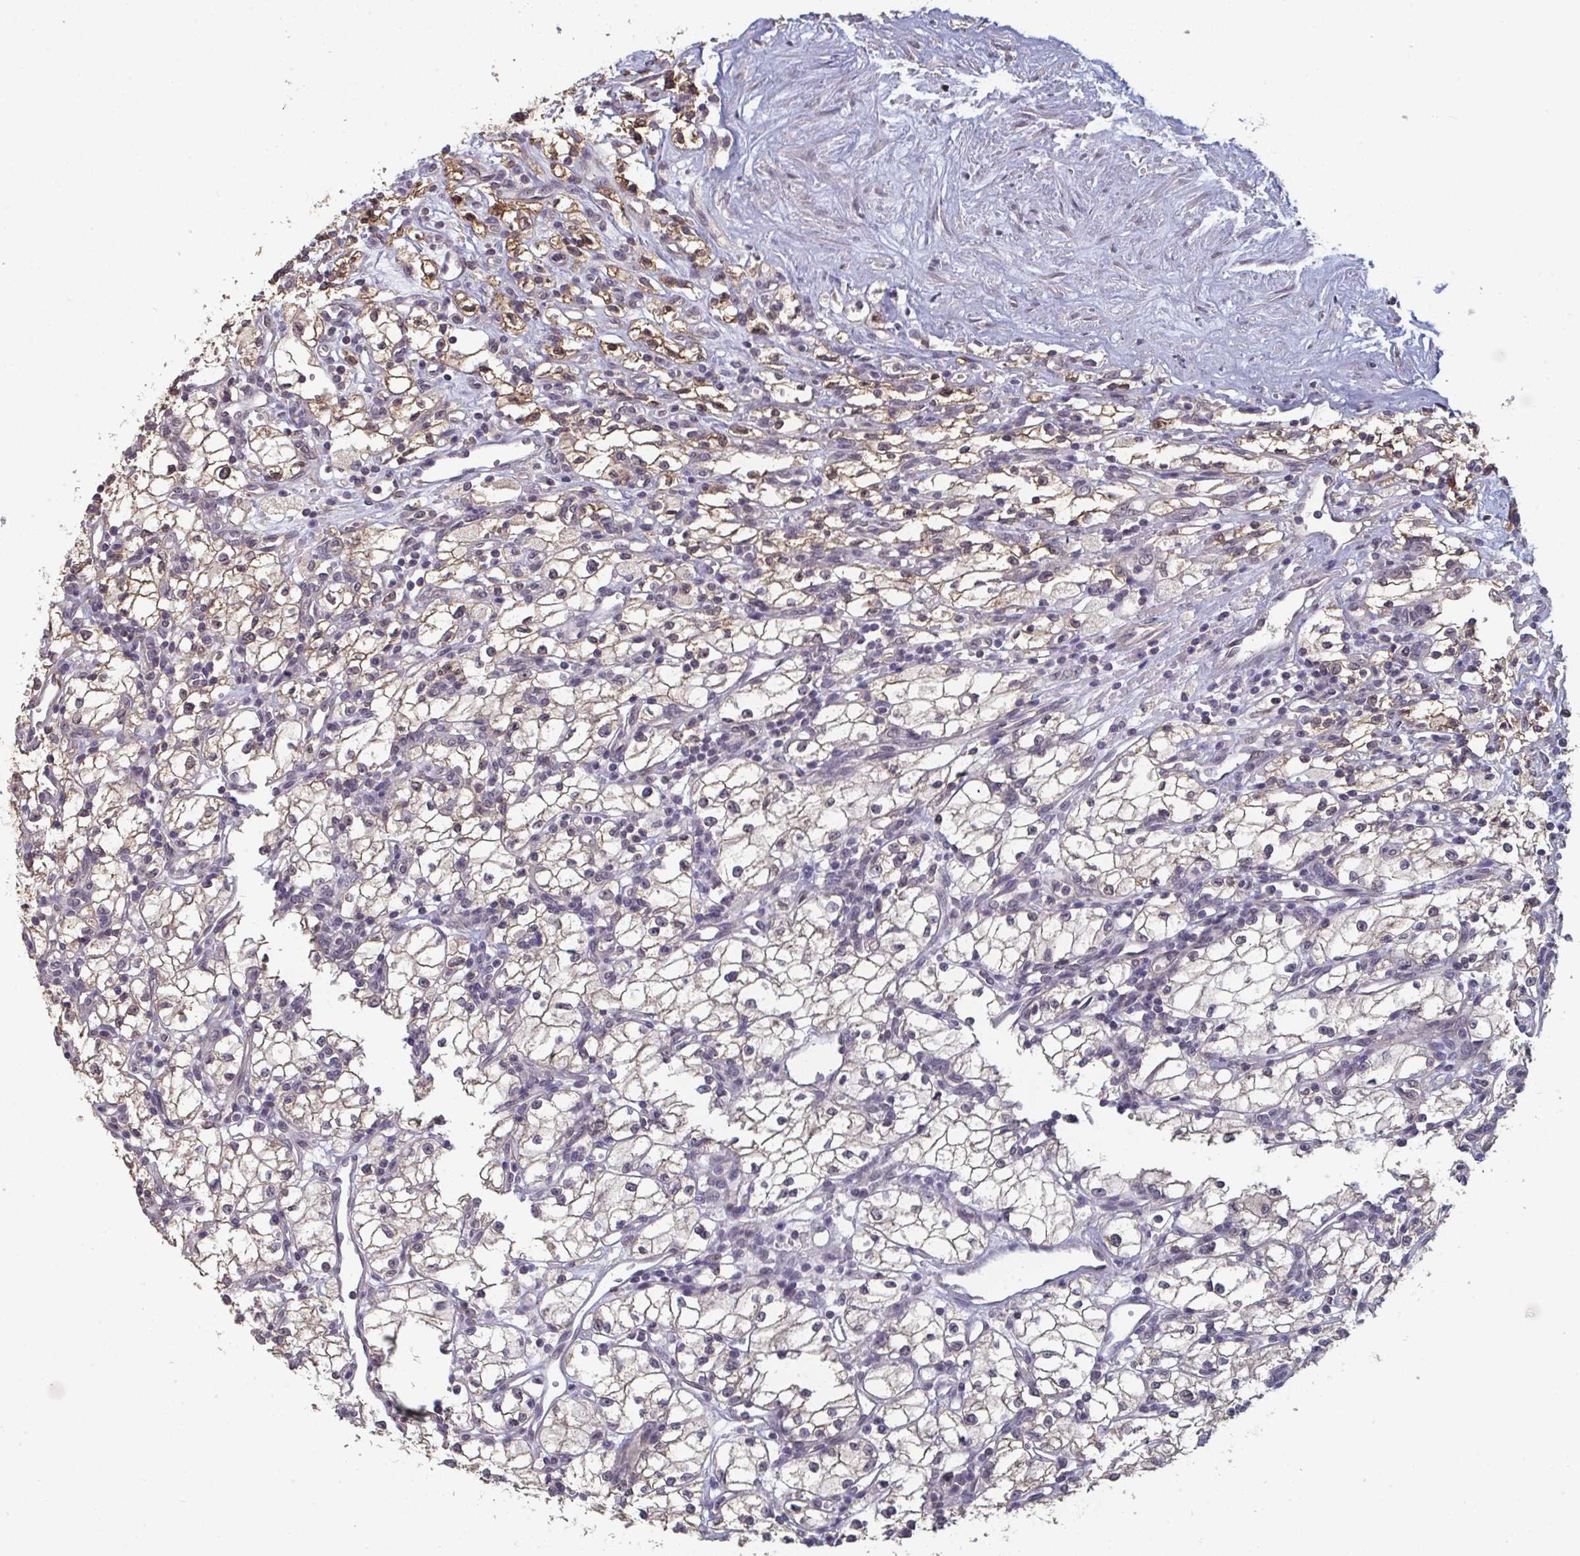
{"staining": {"intensity": "moderate", "quantity": "<25%", "location": "cytoplasmic/membranous"}, "tissue": "renal cancer", "cell_type": "Tumor cells", "image_type": "cancer", "snomed": [{"axis": "morphology", "description": "Adenocarcinoma, NOS"}, {"axis": "topography", "description": "Kidney"}], "caption": "Protein staining of renal adenocarcinoma tissue reveals moderate cytoplasmic/membranous expression in about <25% of tumor cells.", "gene": "LIX1", "patient": {"sex": "male", "age": 59}}